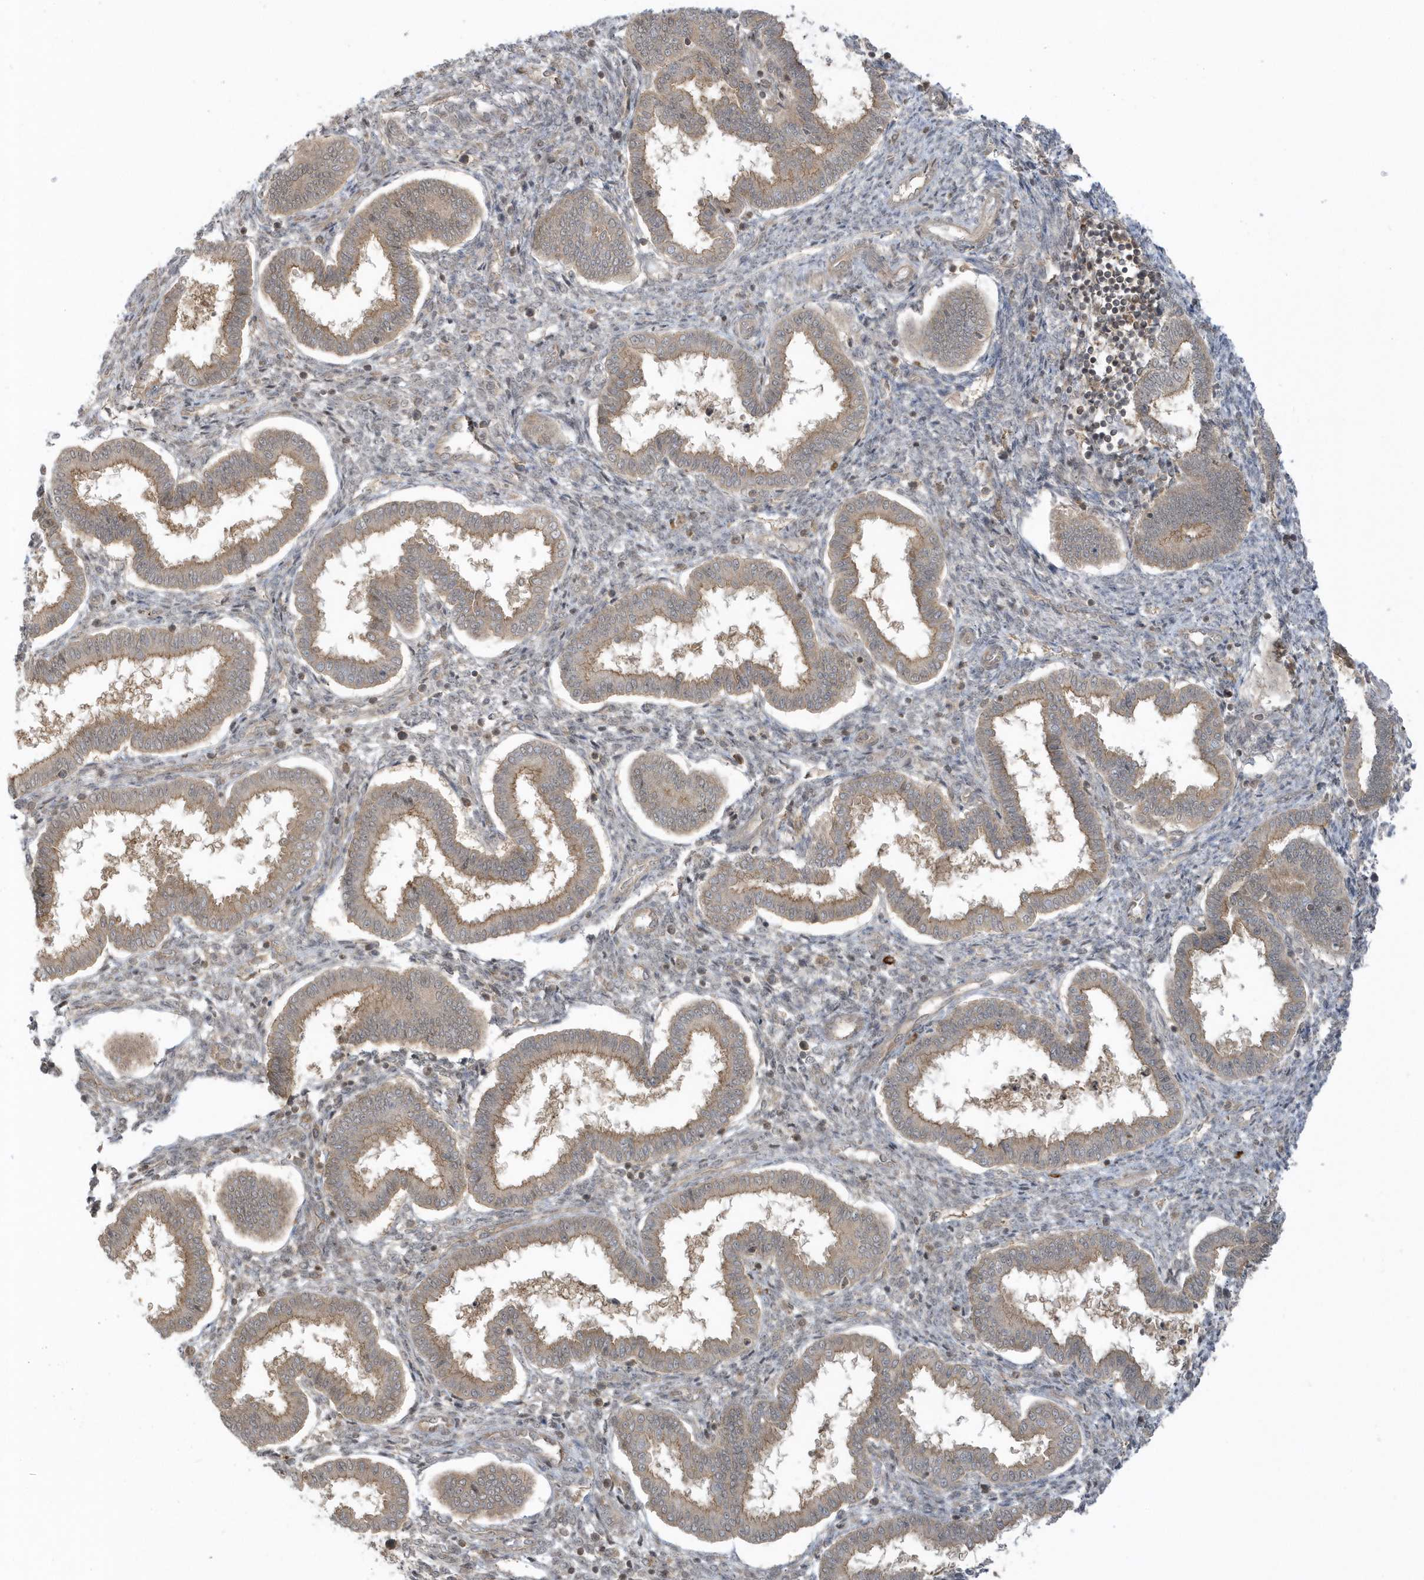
{"staining": {"intensity": "weak", "quantity": "25%-75%", "location": "nuclear"}, "tissue": "endometrium", "cell_type": "Cells in endometrial stroma", "image_type": "normal", "snomed": [{"axis": "morphology", "description": "Normal tissue, NOS"}, {"axis": "topography", "description": "Endometrium"}], "caption": "IHC image of normal endometrium stained for a protein (brown), which shows low levels of weak nuclear staining in about 25%-75% of cells in endometrial stroma.", "gene": "PPP1R7", "patient": {"sex": "female", "age": 24}}